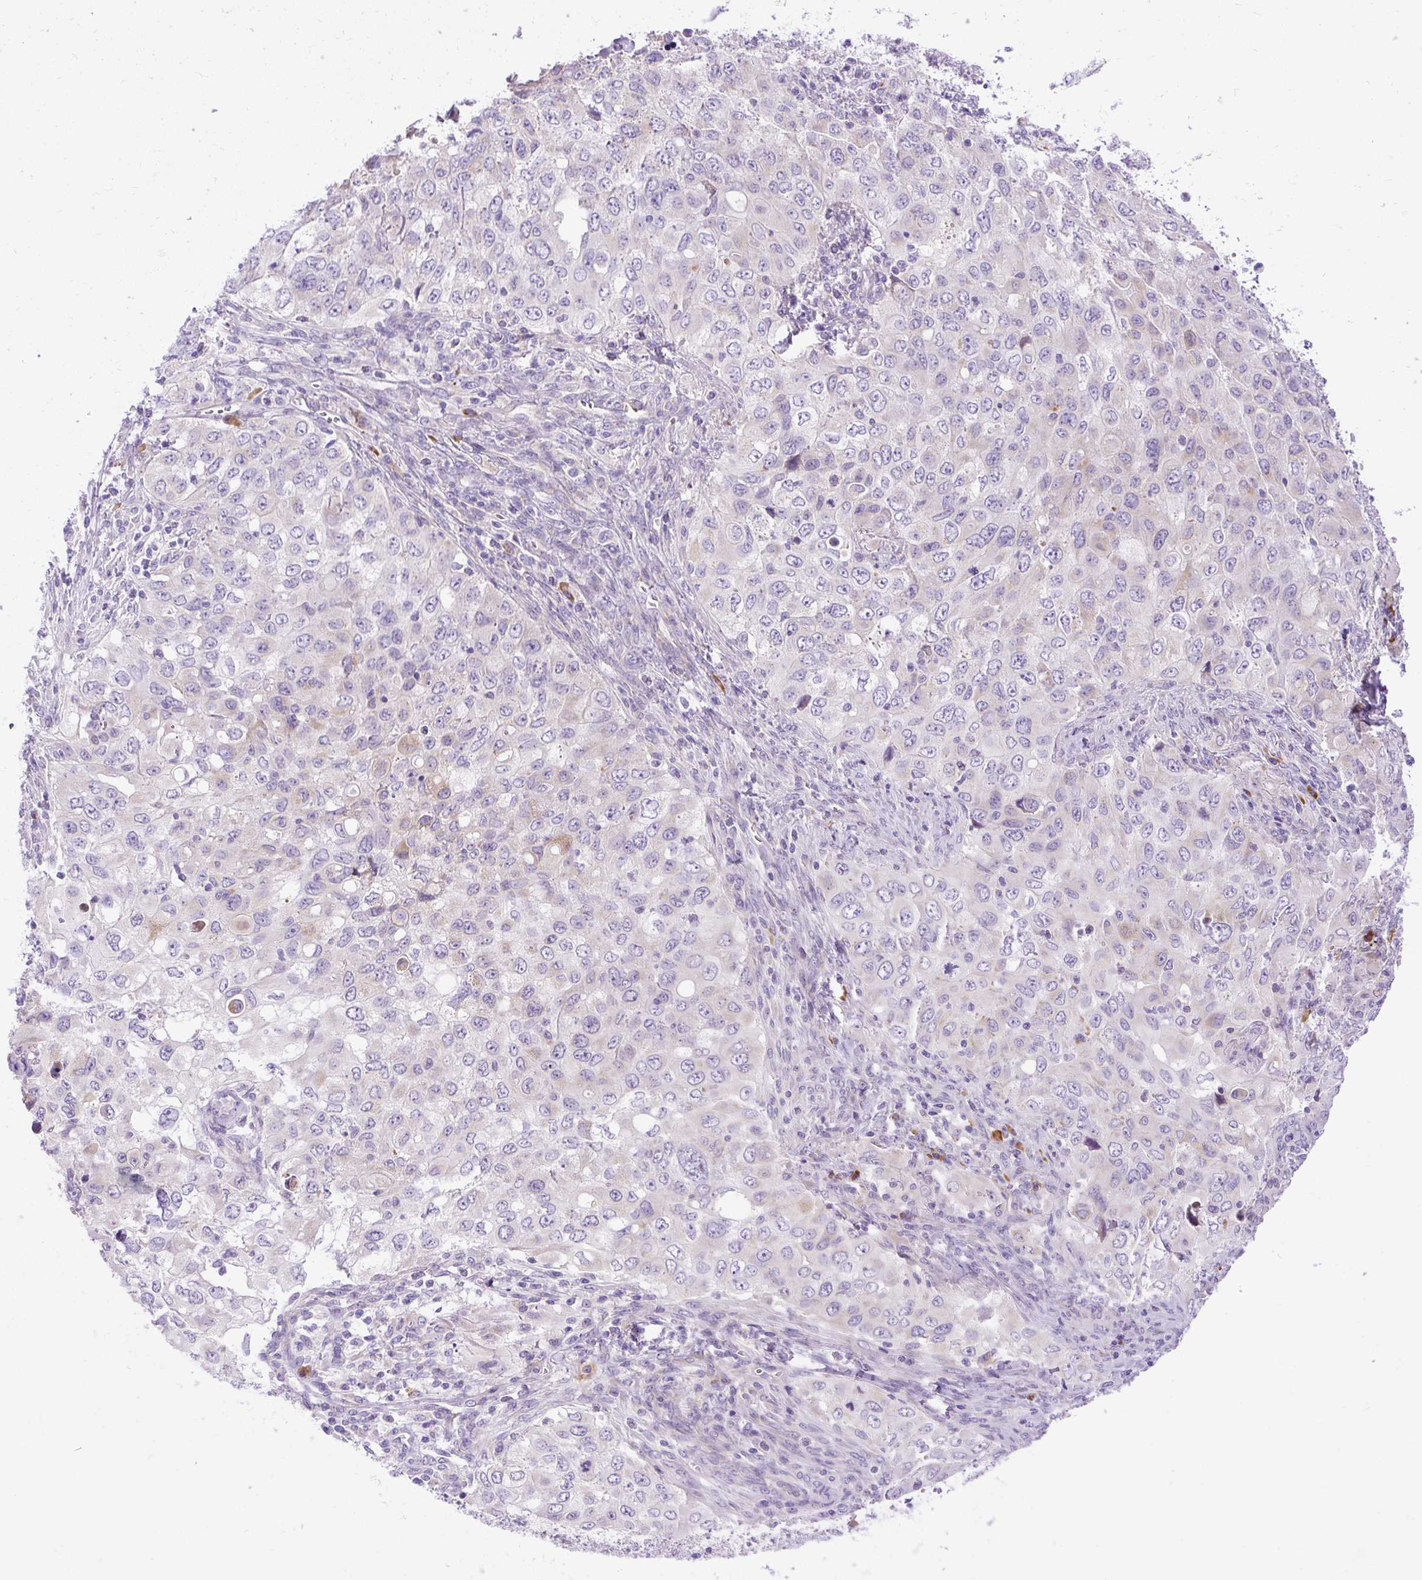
{"staining": {"intensity": "weak", "quantity": "<25%", "location": "cytoplasmic/membranous"}, "tissue": "lung cancer", "cell_type": "Tumor cells", "image_type": "cancer", "snomed": [{"axis": "morphology", "description": "Adenocarcinoma, NOS"}, {"axis": "morphology", "description": "Adenocarcinoma, metastatic, NOS"}, {"axis": "topography", "description": "Lymph node"}, {"axis": "topography", "description": "Lung"}], "caption": "High magnification brightfield microscopy of adenocarcinoma (lung) stained with DAB (brown) and counterstained with hematoxylin (blue): tumor cells show no significant positivity. The staining is performed using DAB brown chromogen with nuclei counter-stained in using hematoxylin.", "gene": "SYBU", "patient": {"sex": "female", "age": 42}}